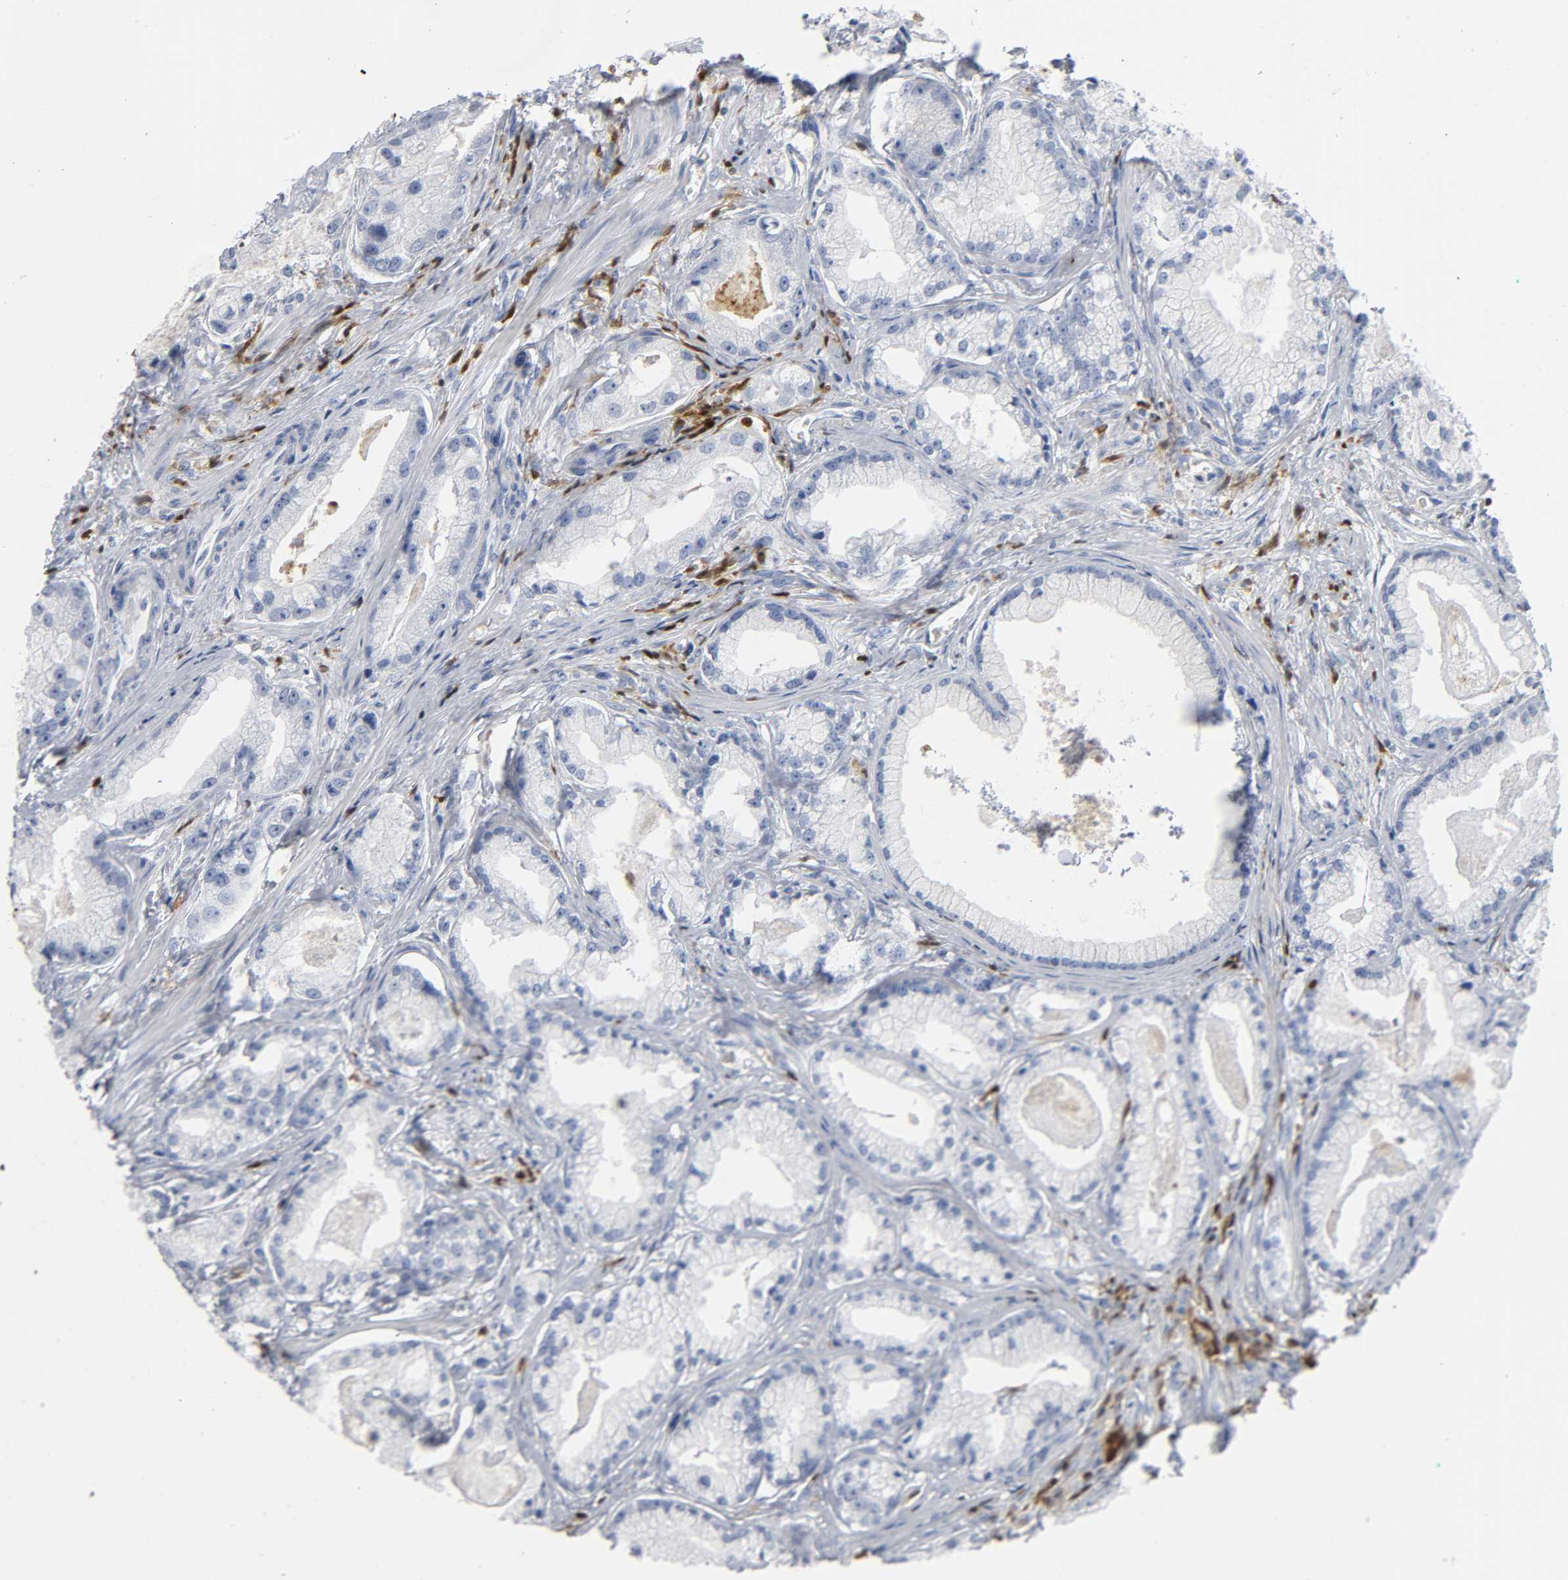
{"staining": {"intensity": "negative", "quantity": "none", "location": "none"}, "tissue": "prostate cancer", "cell_type": "Tumor cells", "image_type": "cancer", "snomed": [{"axis": "morphology", "description": "Adenocarcinoma, Low grade"}, {"axis": "topography", "description": "Prostate"}], "caption": "Immunohistochemistry of human low-grade adenocarcinoma (prostate) reveals no staining in tumor cells. The staining was performed using DAB (3,3'-diaminobenzidine) to visualize the protein expression in brown, while the nuclei were stained in blue with hematoxylin (Magnification: 20x).", "gene": "DOK2", "patient": {"sex": "male", "age": 59}}